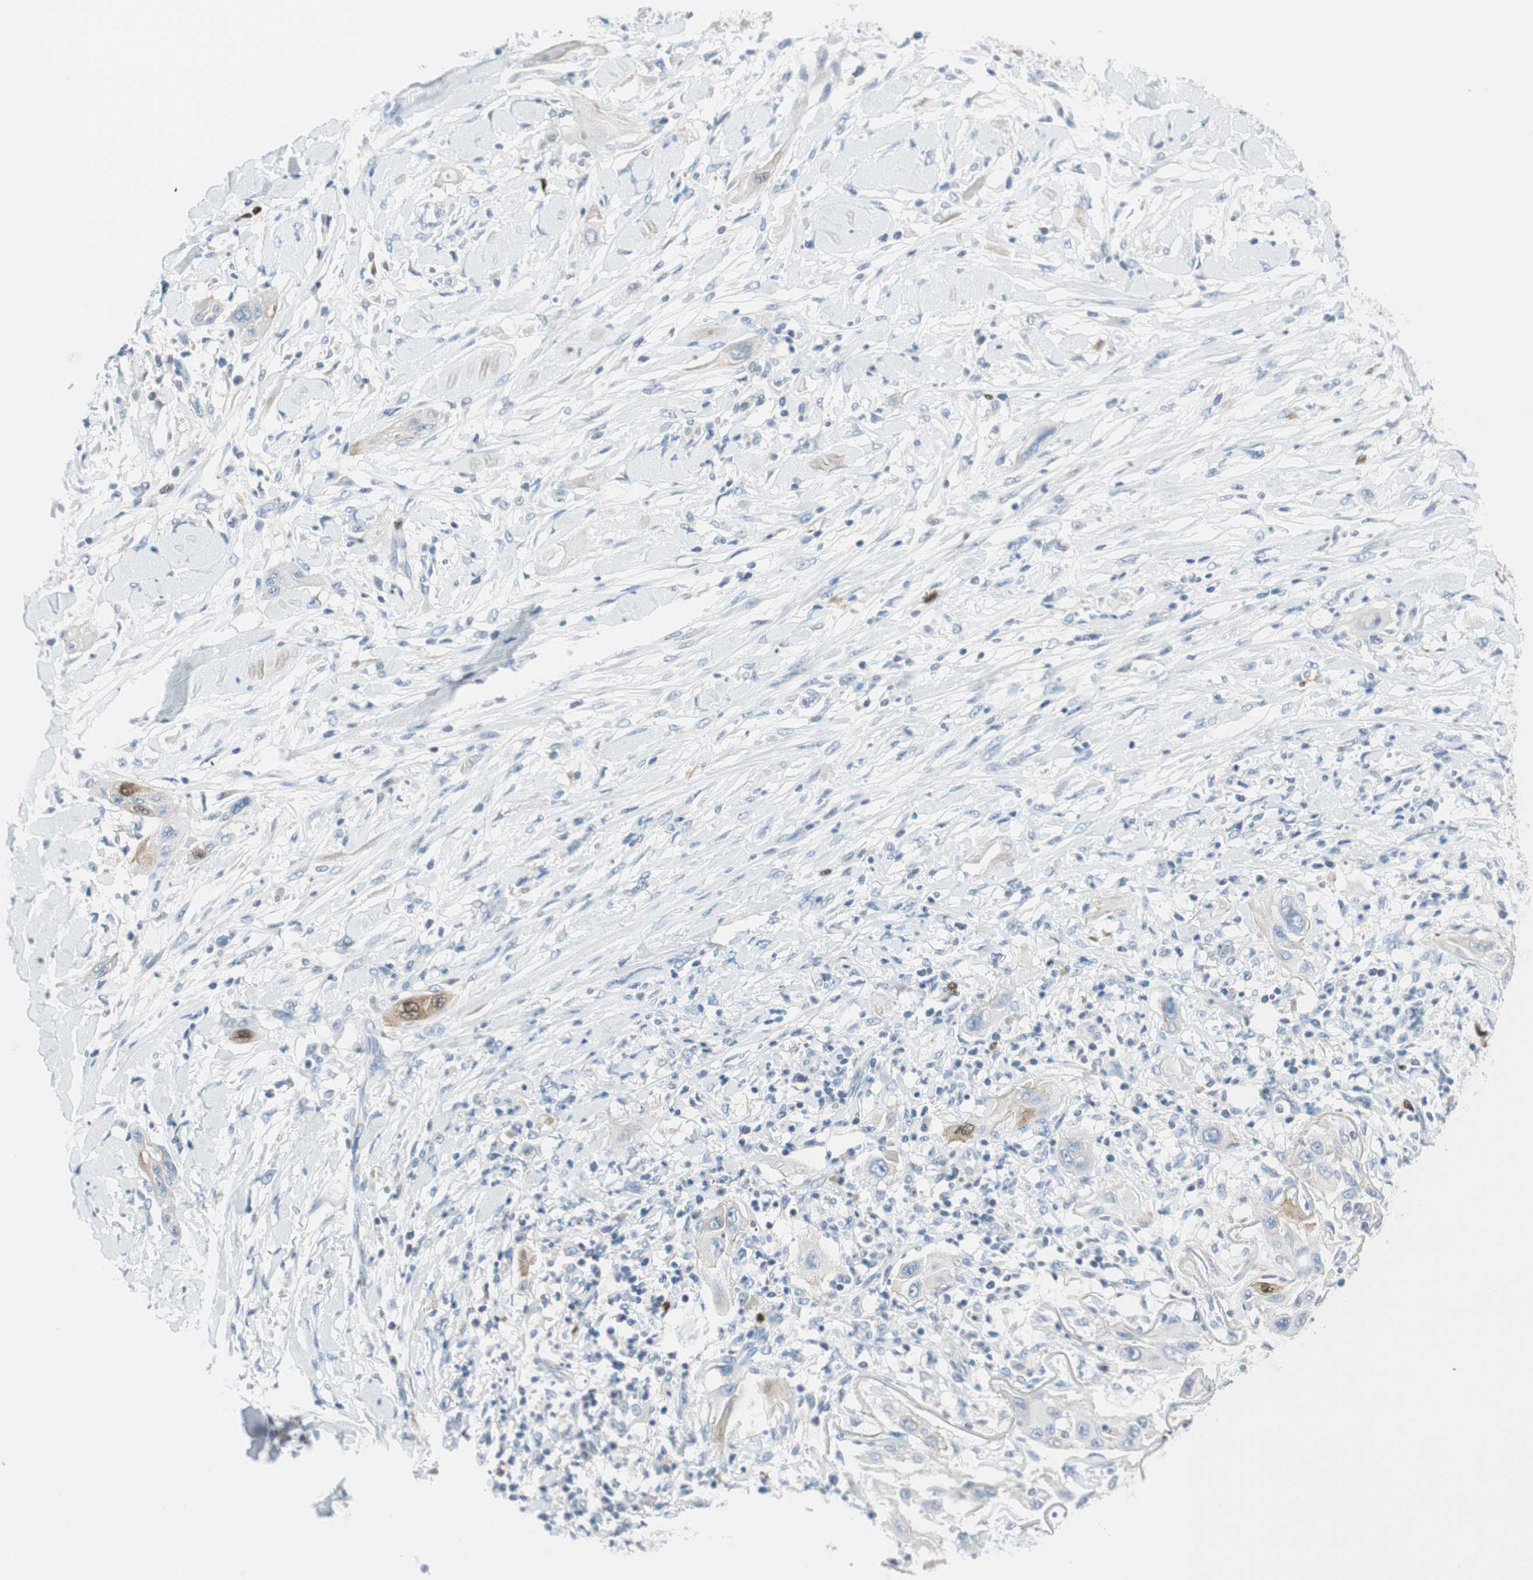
{"staining": {"intensity": "weak", "quantity": "<25%", "location": "cytoplasmic/membranous"}, "tissue": "lung cancer", "cell_type": "Tumor cells", "image_type": "cancer", "snomed": [{"axis": "morphology", "description": "Squamous cell carcinoma, NOS"}, {"axis": "topography", "description": "Lung"}], "caption": "High power microscopy photomicrograph of an immunohistochemistry photomicrograph of lung squamous cell carcinoma, revealing no significant expression in tumor cells. (DAB (3,3'-diaminobenzidine) immunohistochemistry, high magnification).", "gene": "PTTG1", "patient": {"sex": "female", "age": 47}}